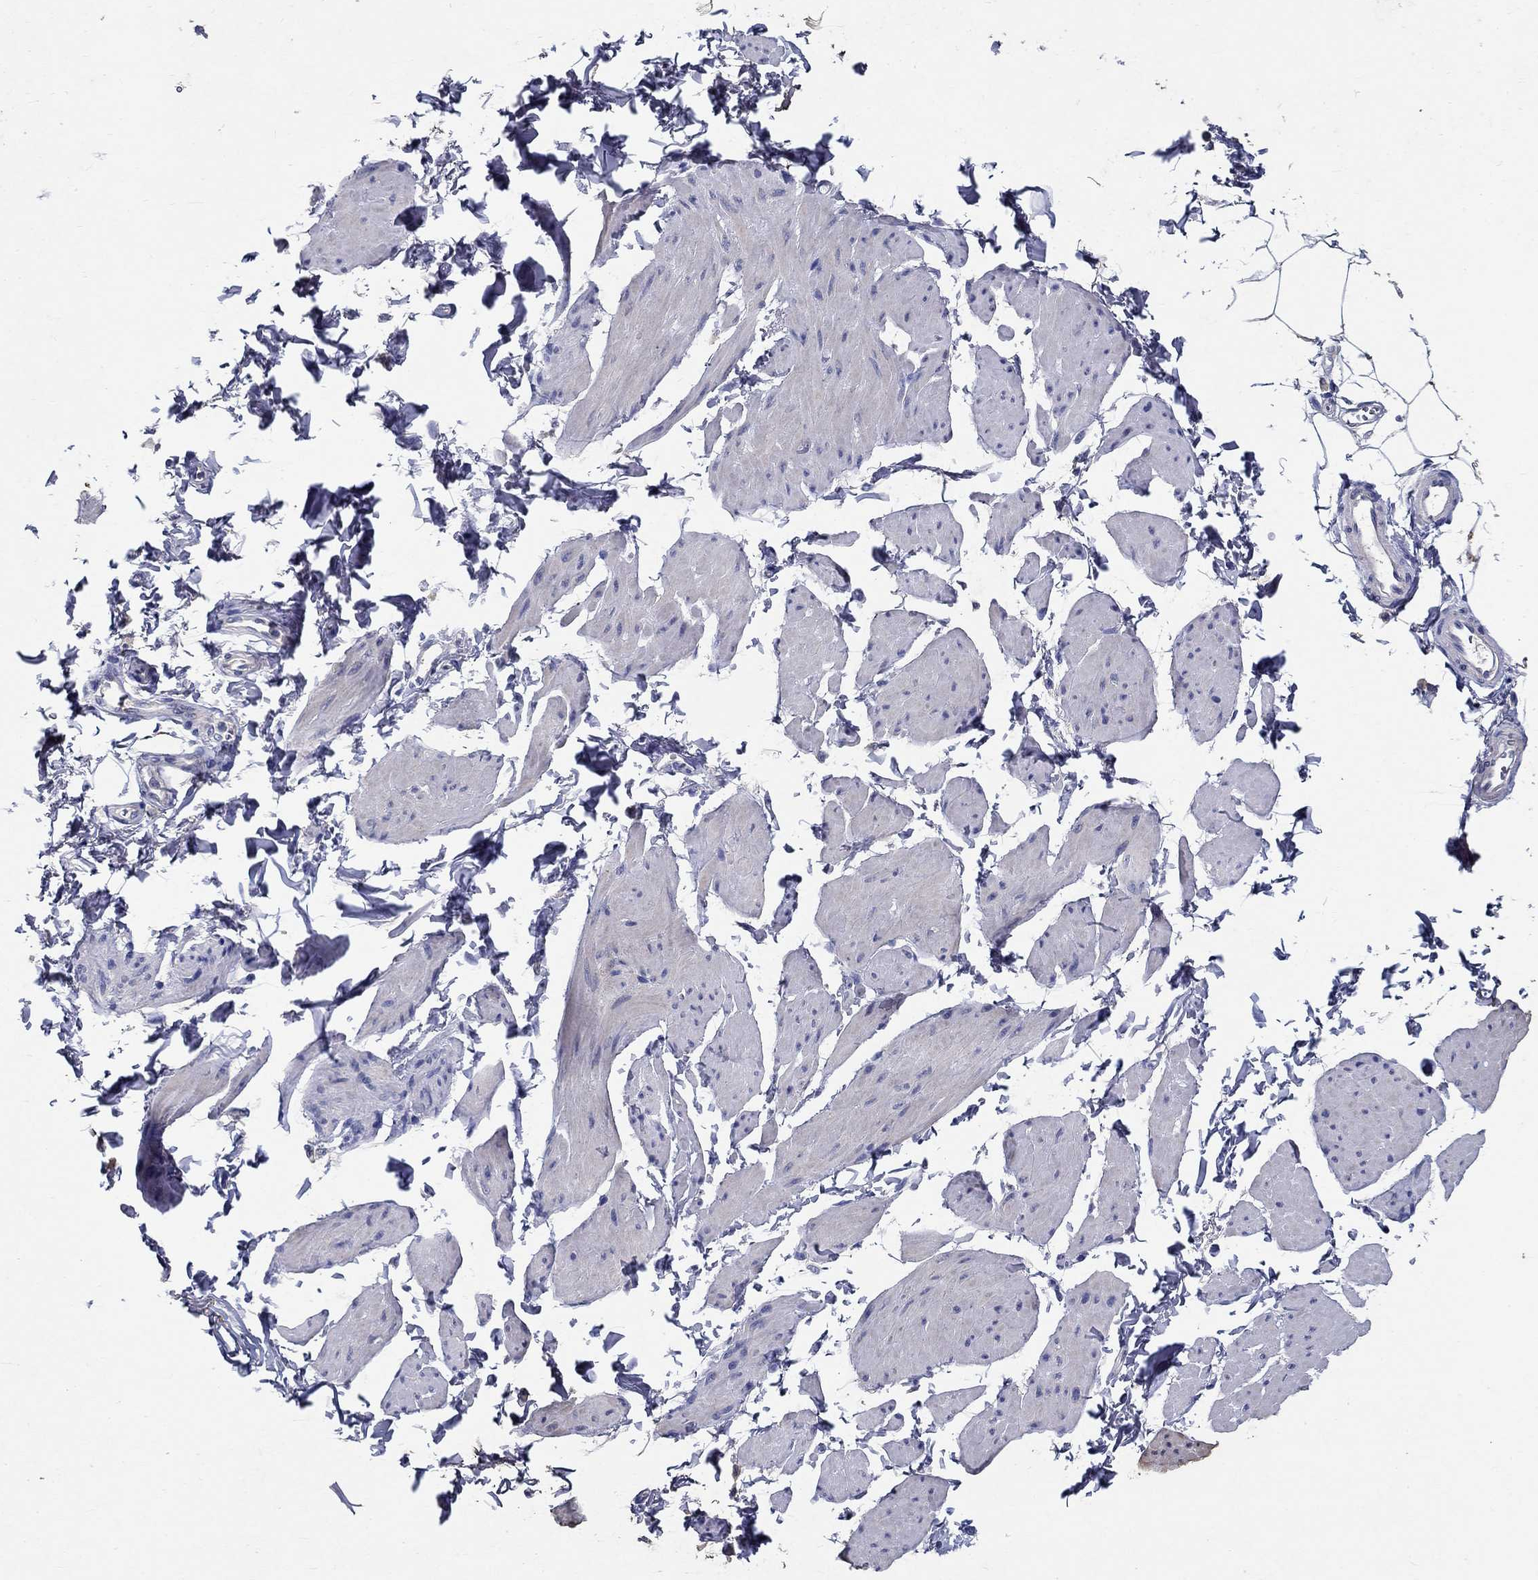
{"staining": {"intensity": "negative", "quantity": "none", "location": "none"}, "tissue": "smooth muscle", "cell_type": "Smooth muscle cells", "image_type": "normal", "snomed": [{"axis": "morphology", "description": "Normal tissue, NOS"}, {"axis": "topography", "description": "Adipose tissue"}, {"axis": "topography", "description": "Smooth muscle"}, {"axis": "topography", "description": "Peripheral nerve tissue"}], "caption": "Smooth muscle was stained to show a protein in brown. There is no significant positivity in smooth muscle cells. (Stains: DAB immunohistochemistry with hematoxylin counter stain, Microscopy: brightfield microscopy at high magnification).", "gene": "PROZ", "patient": {"sex": "male", "age": 83}}